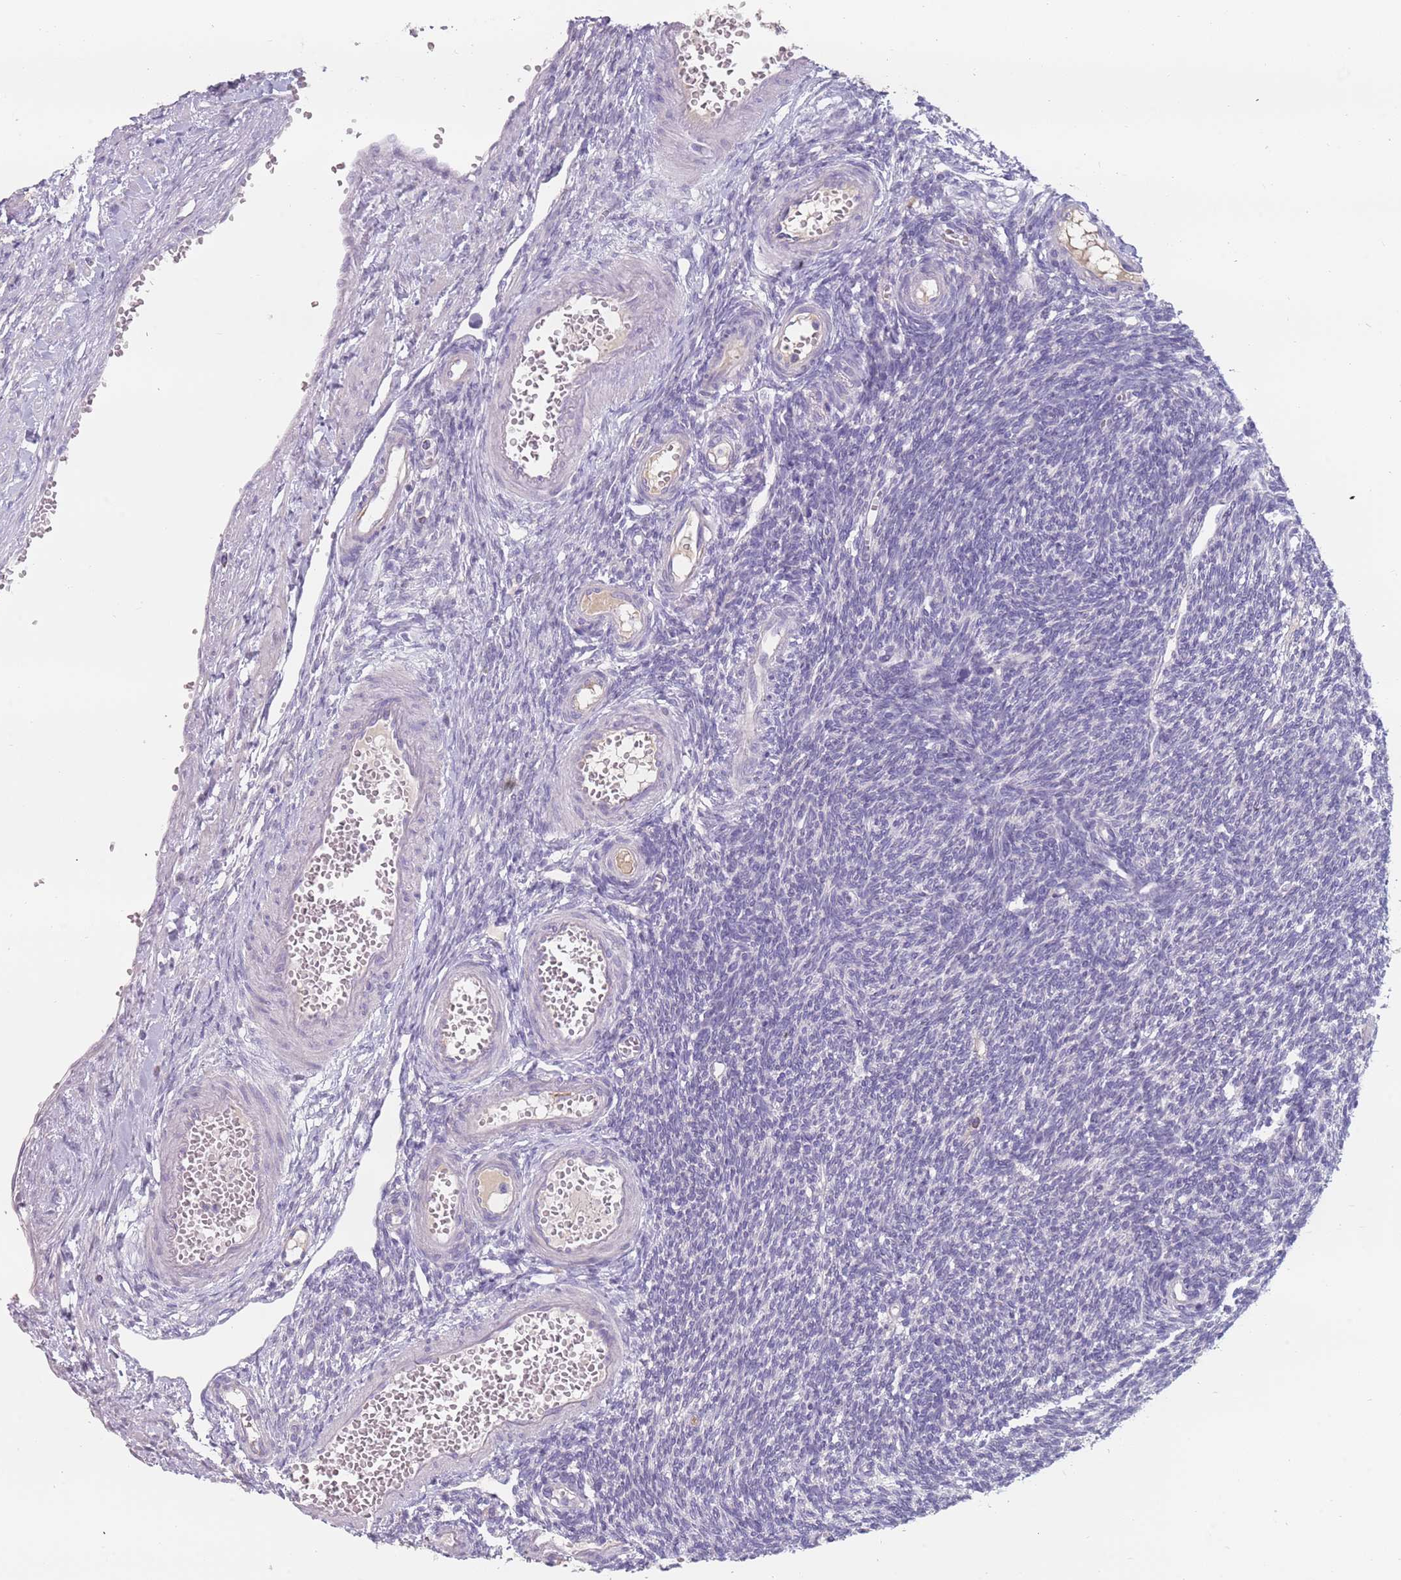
{"staining": {"intensity": "negative", "quantity": "none", "location": "none"}, "tissue": "ovary", "cell_type": "Ovarian stroma cells", "image_type": "normal", "snomed": [{"axis": "morphology", "description": "Normal tissue, NOS"}, {"axis": "morphology", "description": "Cyst, NOS"}, {"axis": "topography", "description": "Ovary"}], "caption": "Immunohistochemistry micrograph of unremarkable ovary stained for a protein (brown), which exhibits no staining in ovarian stroma cells.", "gene": "DDX4", "patient": {"sex": "female", "age": 33}}